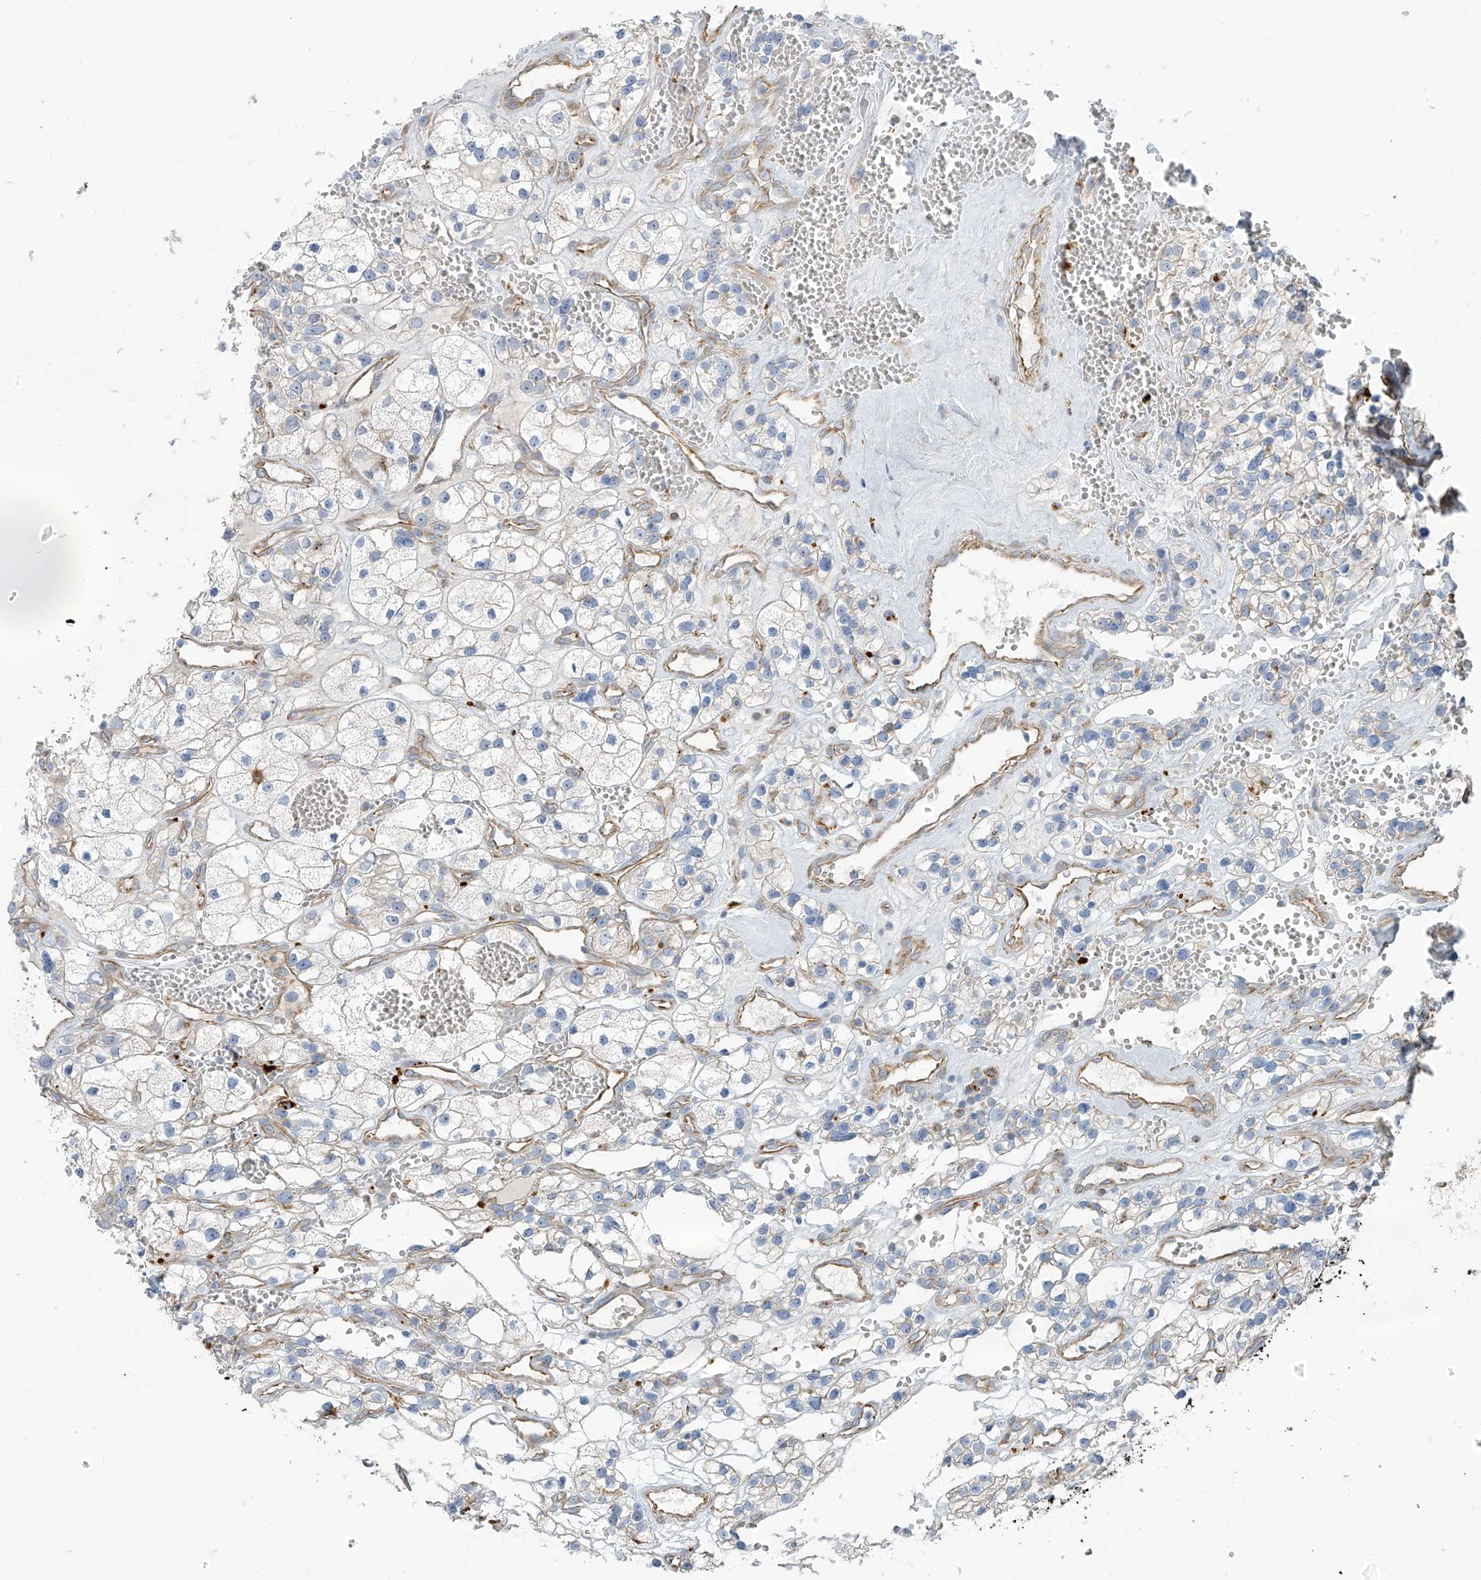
{"staining": {"intensity": "negative", "quantity": "none", "location": "none"}, "tissue": "renal cancer", "cell_type": "Tumor cells", "image_type": "cancer", "snomed": [{"axis": "morphology", "description": "Adenocarcinoma, NOS"}, {"axis": "topography", "description": "Kidney"}], "caption": "This is an immunohistochemistry histopathology image of renal cancer (adenocarcinoma). There is no staining in tumor cells.", "gene": "TAL2", "patient": {"sex": "female", "age": 57}}